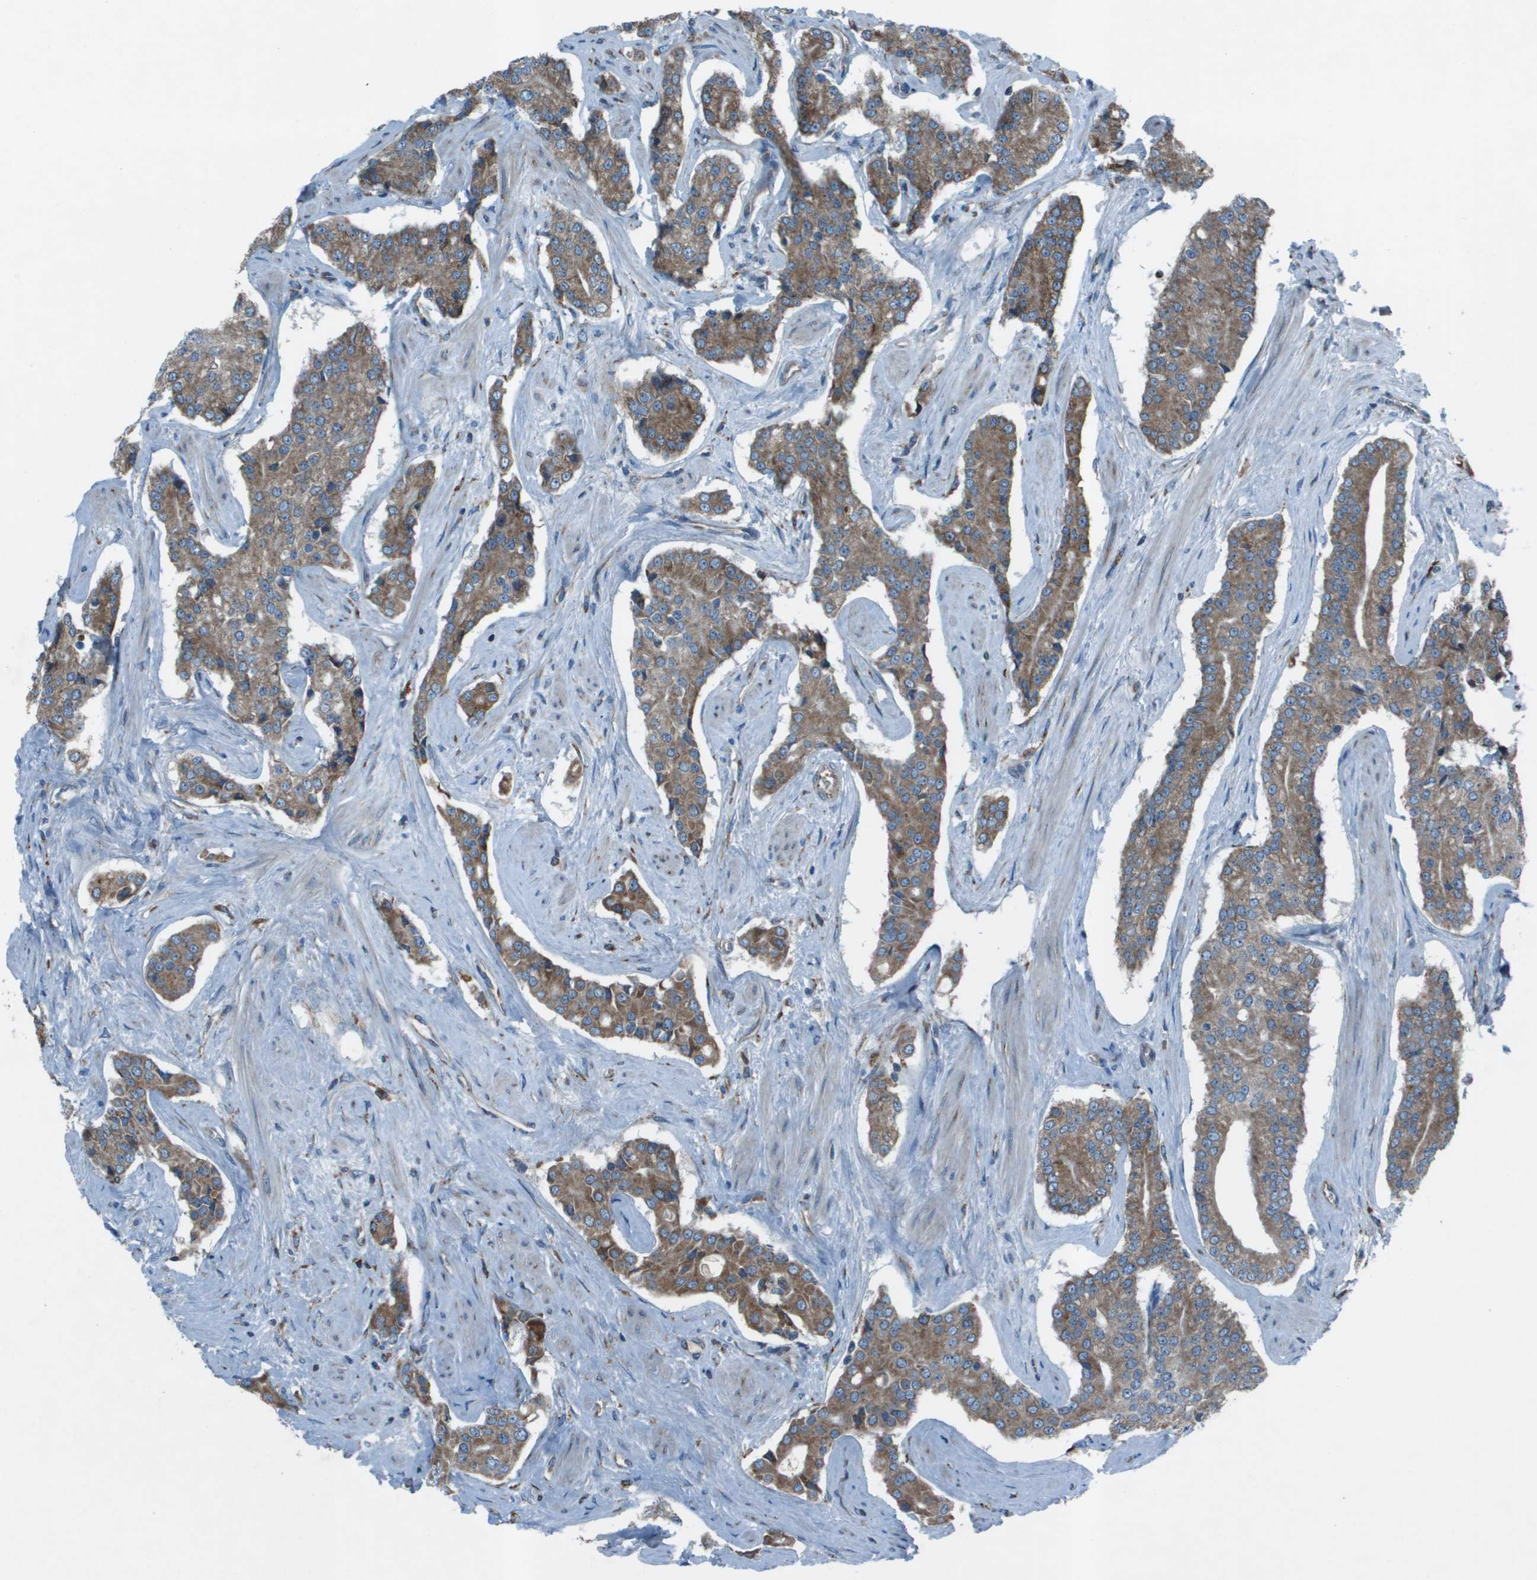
{"staining": {"intensity": "moderate", "quantity": ">75%", "location": "cytoplasmic/membranous"}, "tissue": "prostate cancer", "cell_type": "Tumor cells", "image_type": "cancer", "snomed": [{"axis": "morphology", "description": "Adenocarcinoma, High grade"}, {"axis": "topography", "description": "Prostate"}], "caption": "This image reveals adenocarcinoma (high-grade) (prostate) stained with immunohistochemistry (IHC) to label a protein in brown. The cytoplasmic/membranous of tumor cells show moderate positivity for the protein. Nuclei are counter-stained blue.", "gene": "UTS2", "patient": {"sex": "male", "age": 71}}